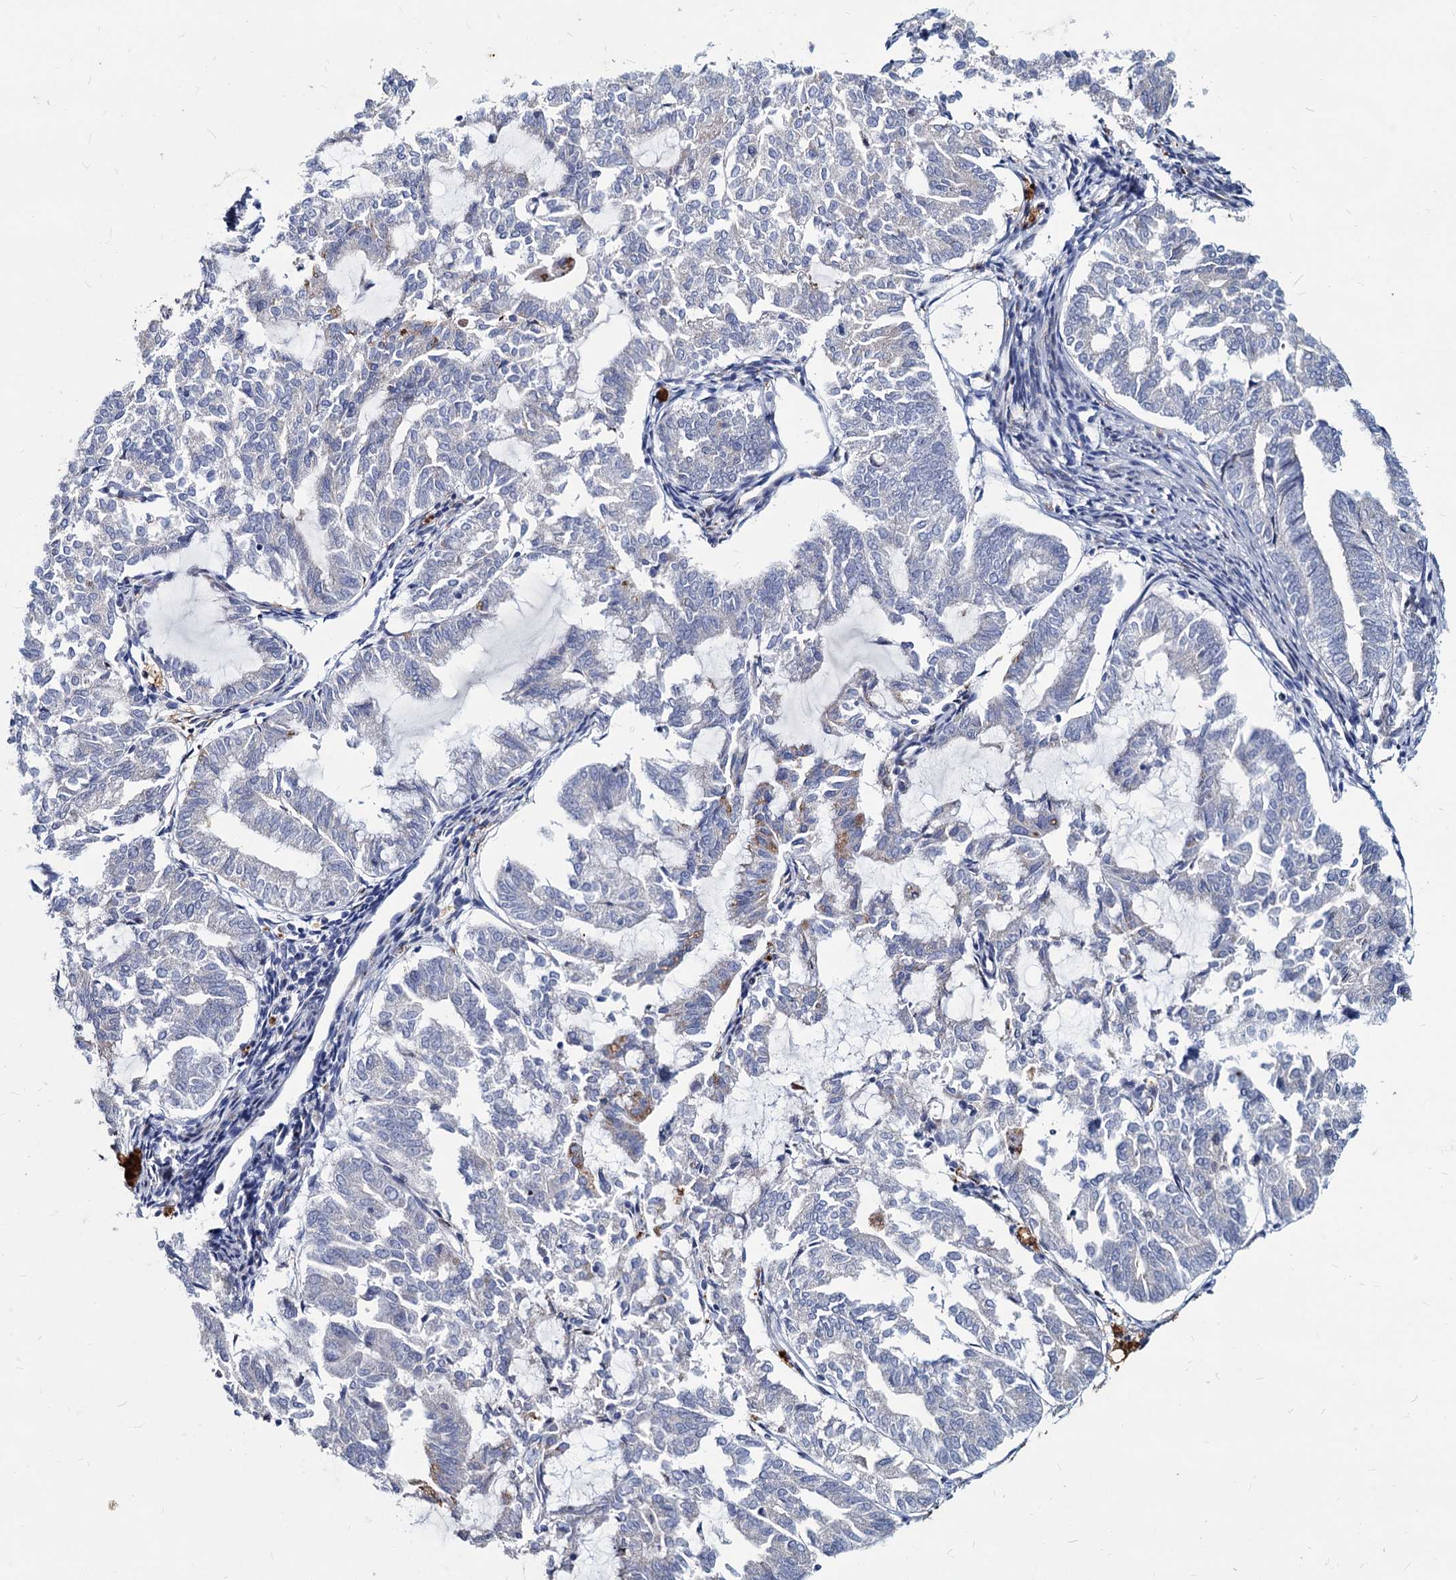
{"staining": {"intensity": "weak", "quantity": "<25%", "location": "cytoplasmic/membranous"}, "tissue": "endometrial cancer", "cell_type": "Tumor cells", "image_type": "cancer", "snomed": [{"axis": "morphology", "description": "Adenocarcinoma, NOS"}, {"axis": "topography", "description": "Endometrium"}], "caption": "A high-resolution photomicrograph shows immunohistochemistry staining of endometrial cancer (adenocarcinoma), which shows no significant staining in tumor cells.", "gene": "AGBL4", "patient": {"sex": "female", "age": 79}}